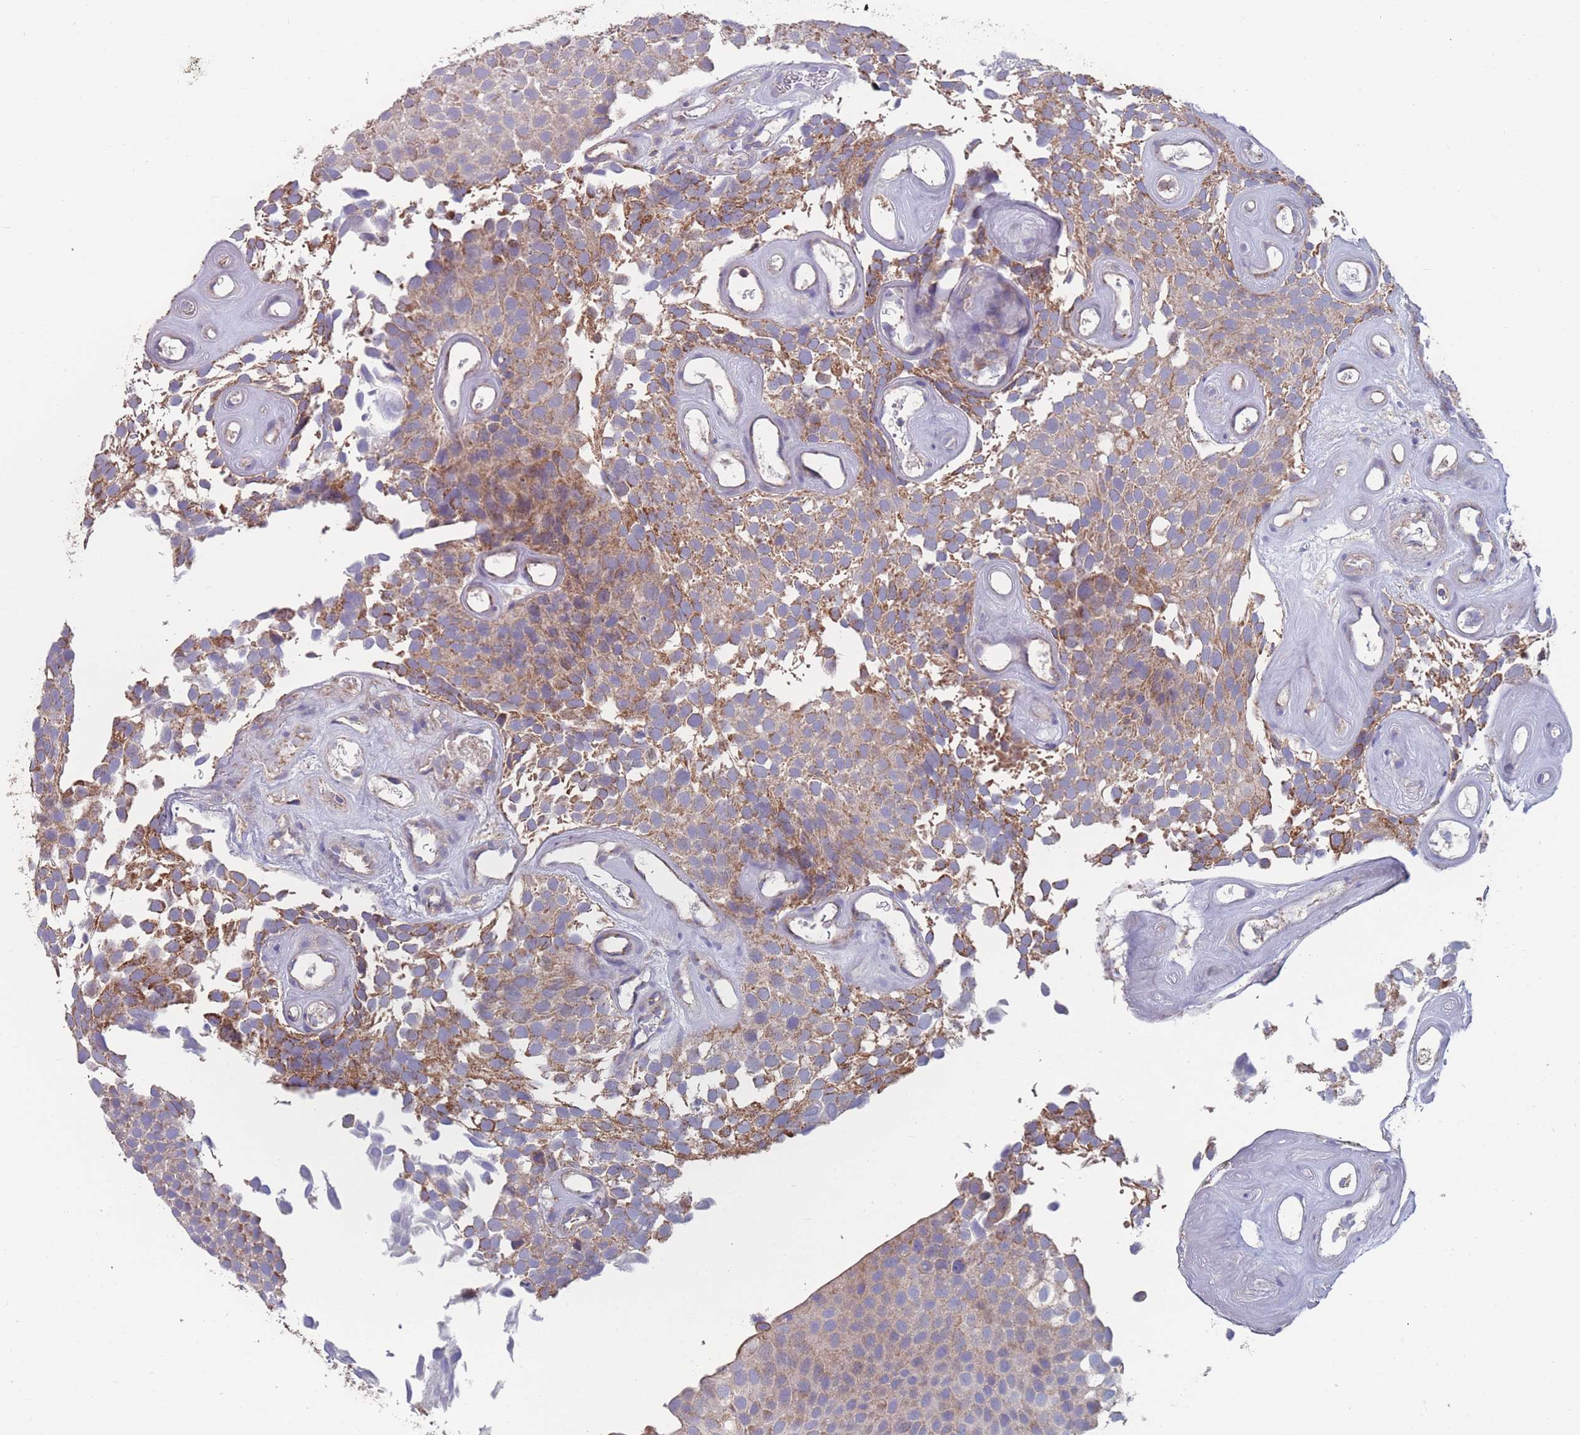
{"staining": {"intensity": "weak", "quantity": "25%-75%", "location": "cytoplasmic/membranous"}, "tissue": "urothelial cancer", "cell_type": "Tumor cells", "image_type": "cancer", "snomed": [{"axis": "morphology", "description": "Urothelial carcinoma, Low grade"}, {"axis": "topography", "description": "Urinary bladder"}], "caption": "Human urothelial cancer stained with a protein marker demonstrates weak staining in tumor cells.", "gene": "CD33", "patient": {"sex": "male", "age": 89}}